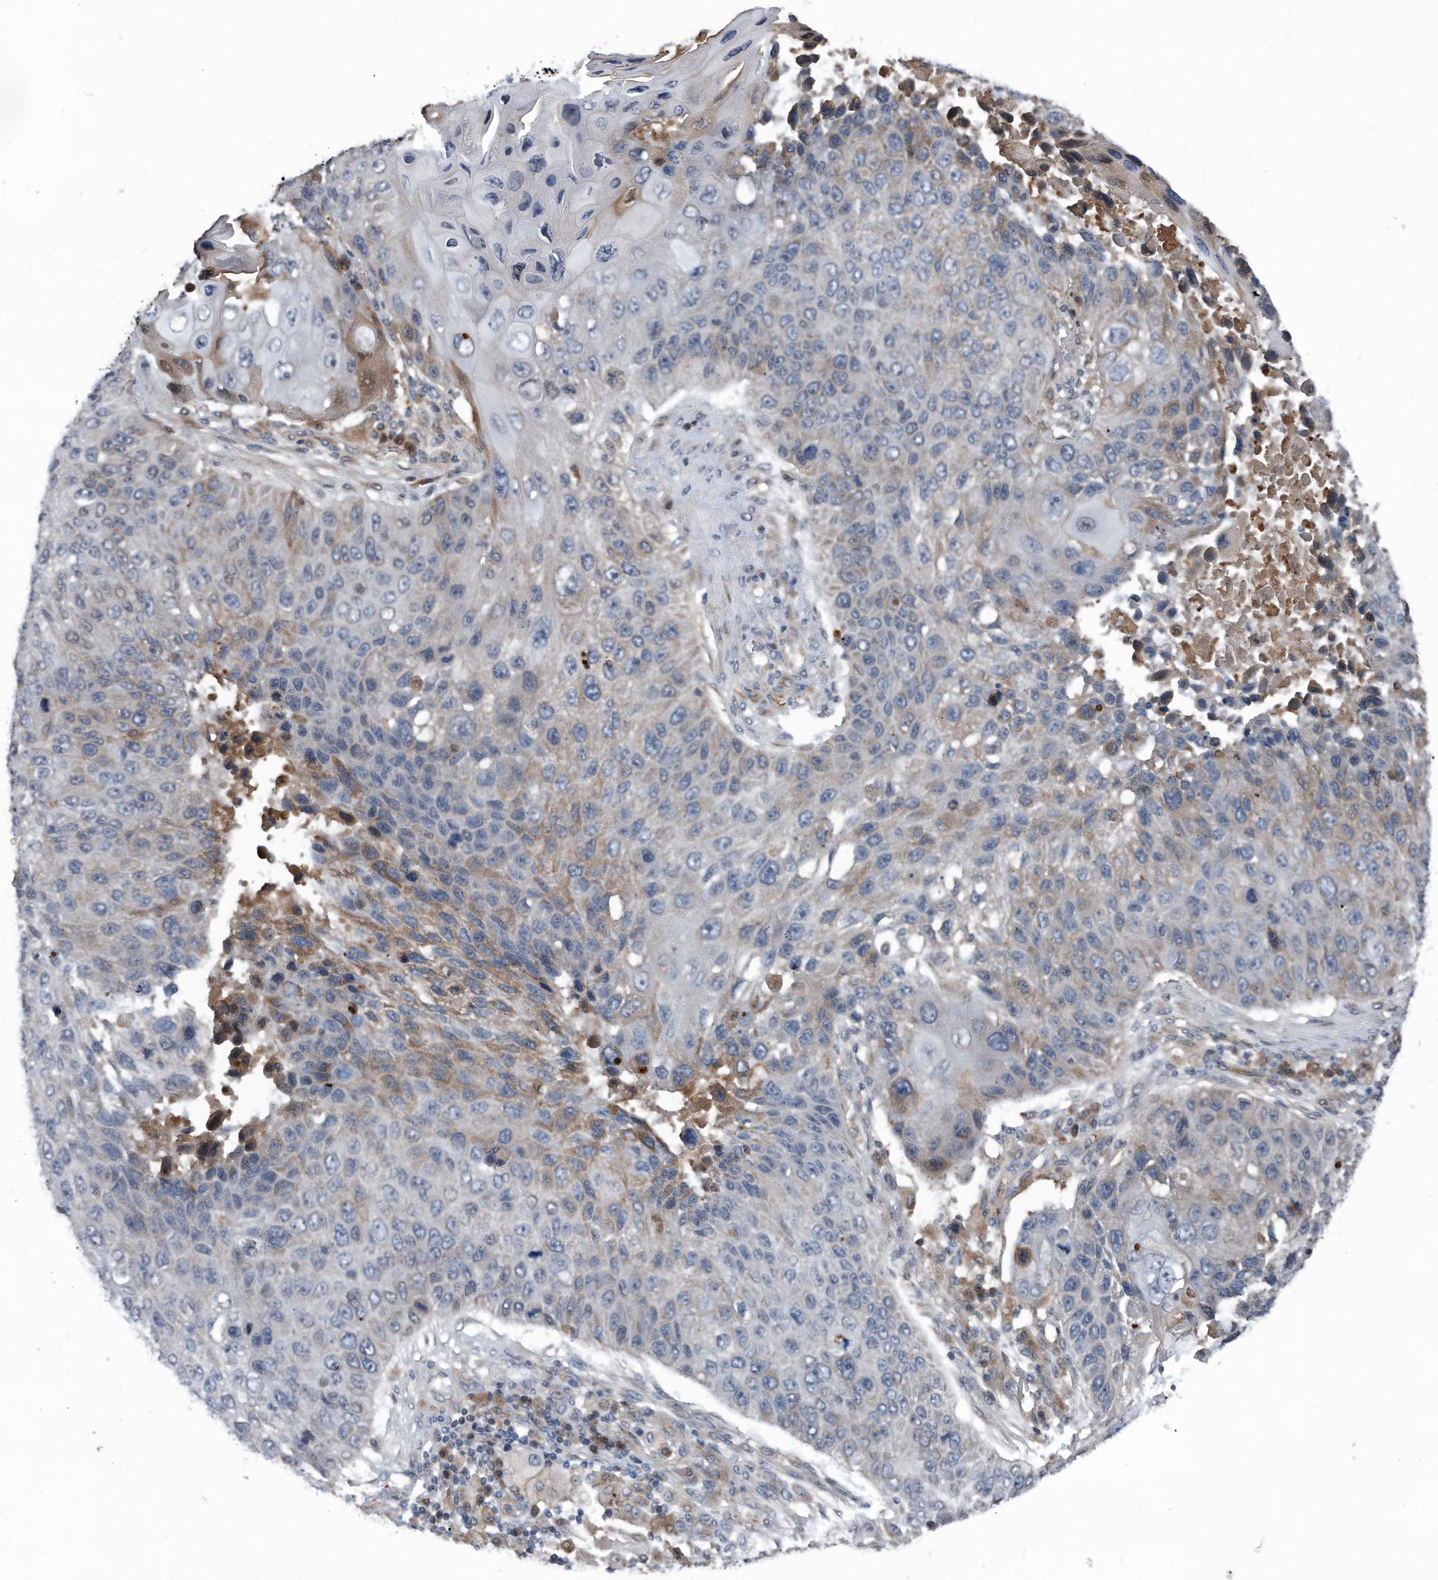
{"staining": {"intensity": "moderate", "quantity": "<25%", "location": "cytoplasmic/membranous"}, "tissue": "lung cancer", "cell_type": "Tumor cells", "image_type": "cancer", "snomed": [{"axis": "morphology", "description": "Squamous cell carcinoma, NOS"}, {"axis": "topography", "description": "Lung"}], "caption": "Protein staining of lung squamous cell carcinoma tissue displays moderate cytoplasmic/membranous expression in approximately <25% of tumor cells.", "gene": "DST", "patient": {"sex": "male", "age": 61}}